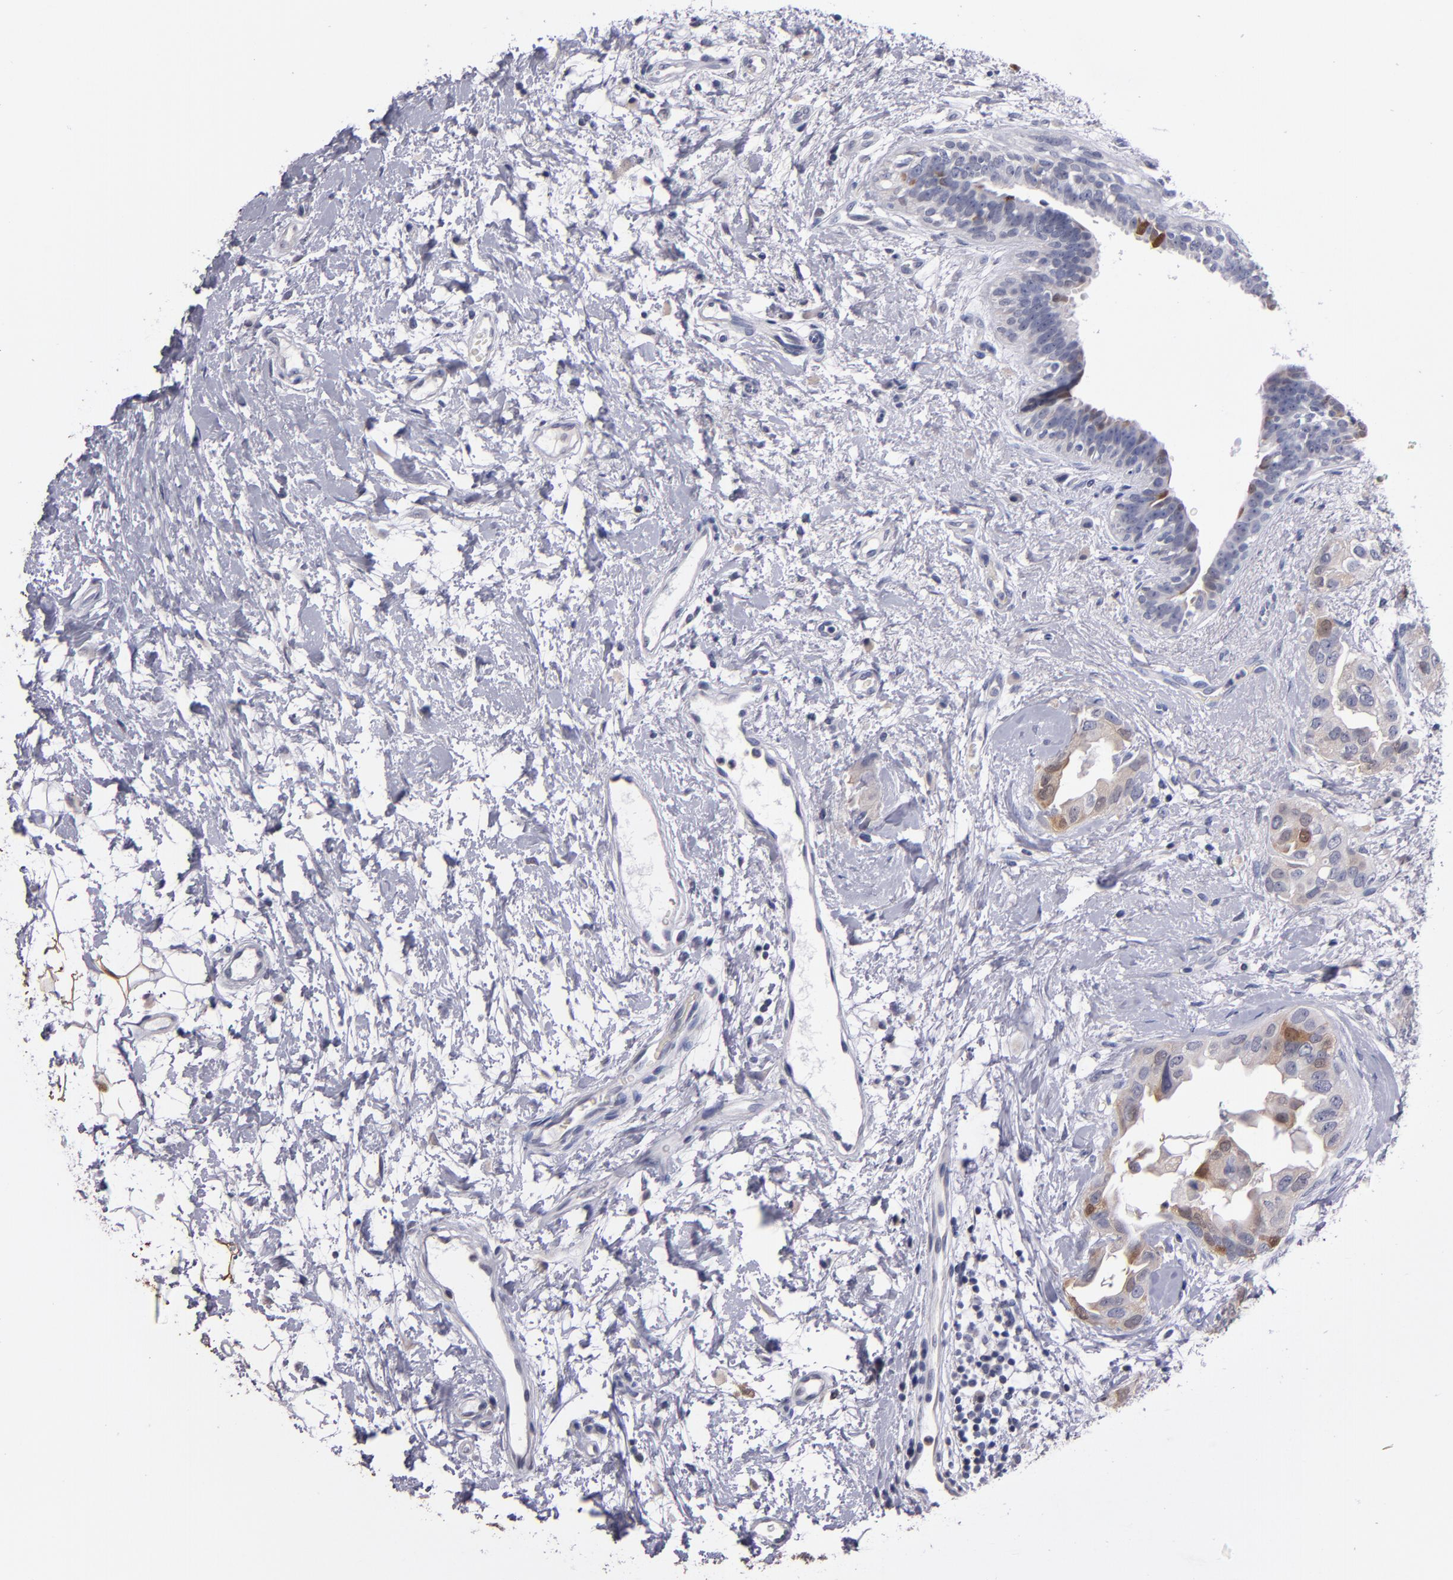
{"staining": {"intensity": "moderate", "quantity": "<25%", "location": "cytoplasmic/membranous,nuclear"}, "tissue": "breast cancer", "cell_type": "Tumor cells", "image_type": "cancer", "snomed": [{"axis": "morphology", "description": "Duct carcinoma"}, {"axis": "topography", "description": "Breast"}], "caption": "Immunohistochemical staining of human breast intraductal carcinoma shows low levels of moderate cytoplasmic/membranous and nuclear positivity in approximately <25% of tumor cells. (brown staining indicates protein expression, while blue staining denotes nuclei).", "gene": "S100A1", "patient": {"sex": "female", "age": 40}}